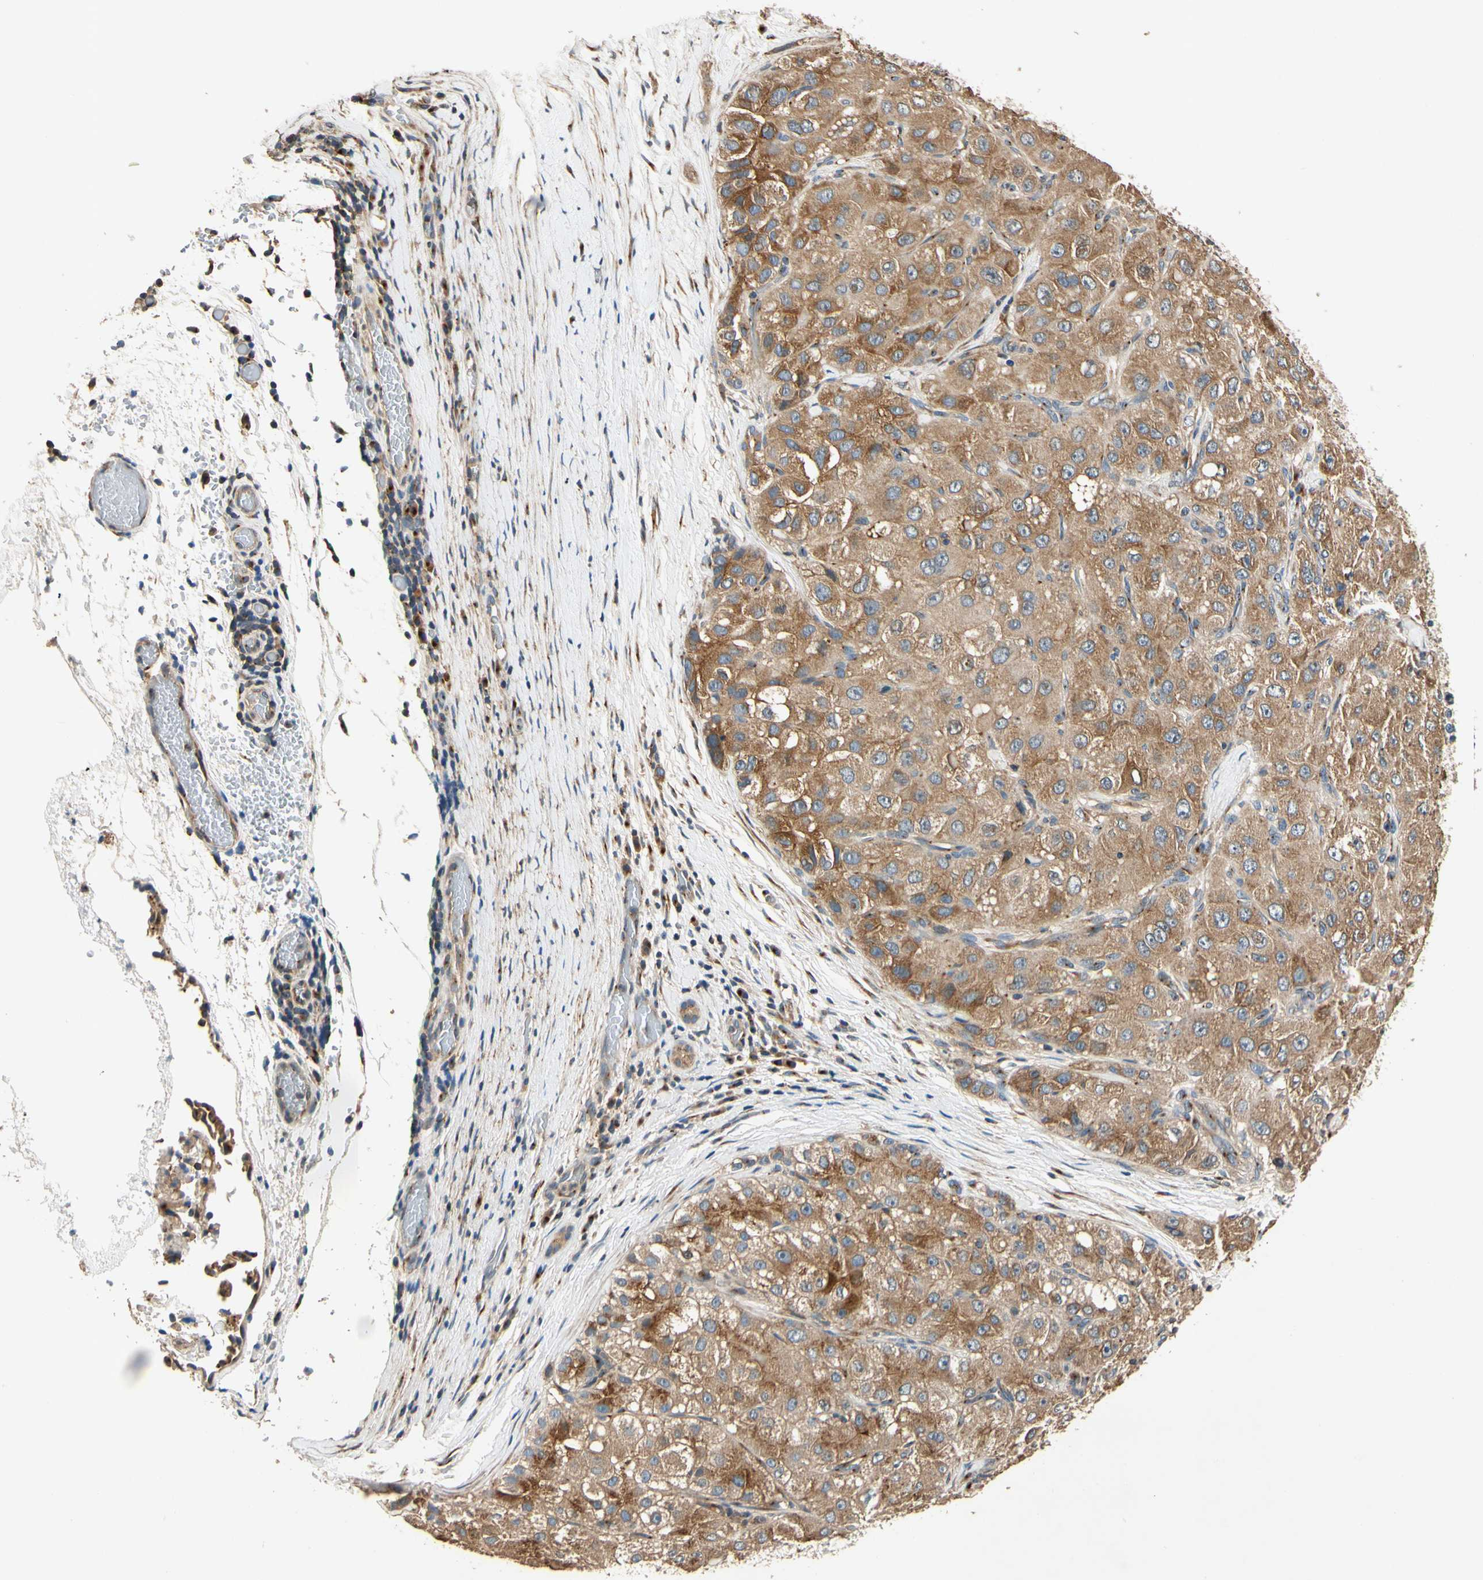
{"staining": {"intensity": "moderate", "quantity": ">75%", "location": "cytoplasmic/membranous"}, "tissue": "liver cancer", "cell_type": "Tumor cells", "image_type": "cancer", "snomed": [{"axis": "morphology", "description": "Carcinoma, Hepatocellular, NOS"}, {"axis": "topography", "description": "Liver"}], "caption": "Protein expression analysis of liver cancer displays moderate cytoplasmic/membranous expression in about >75% of tumor cells.", "gene": "AKAP9", "patient": {"sex": "male", "age": 80}}